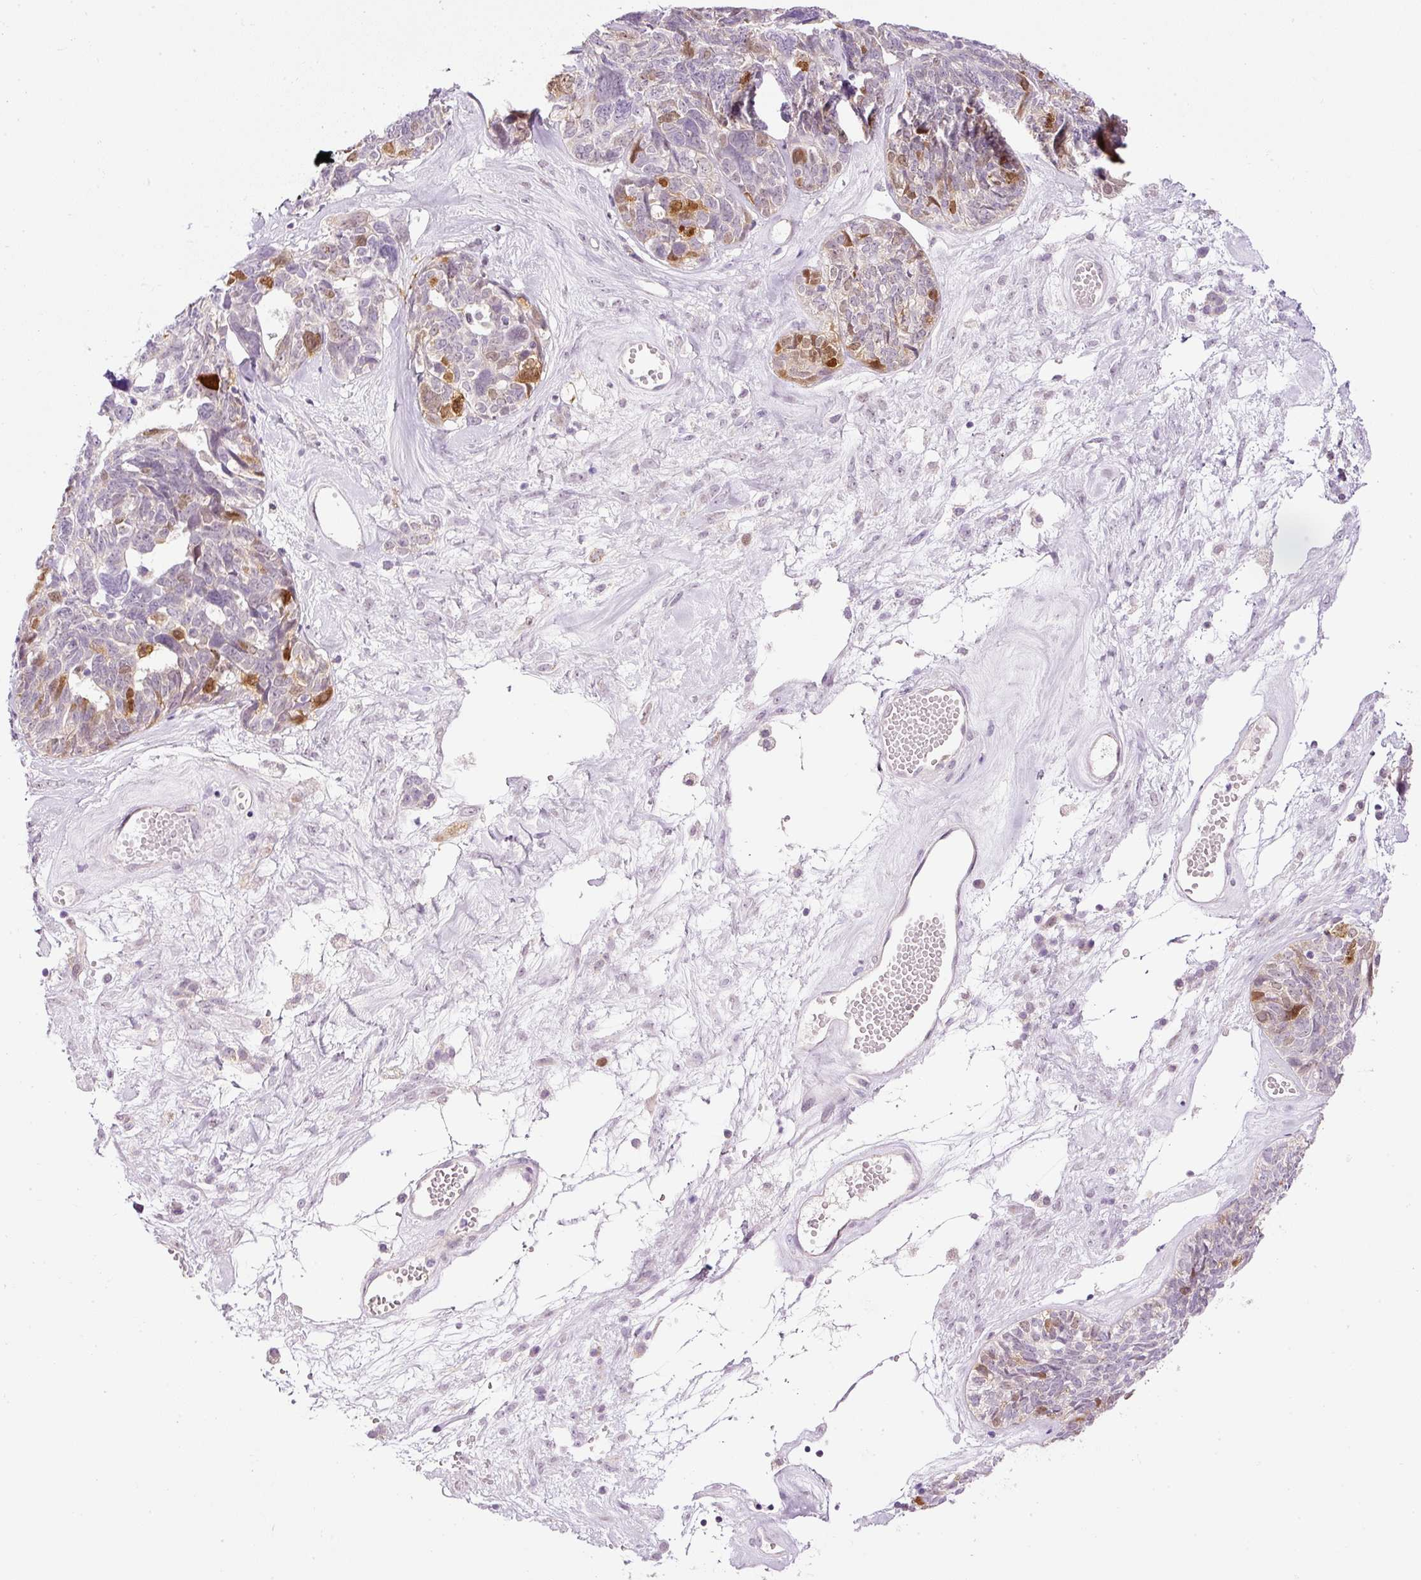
{"staining": {"intensity": "moderate", "quantity": "<25%", "location": "nuclear"}, "tissue": "ovarian cancer", "cell_type": "Tumor cells", "image_type": "cancer", "snomed": [{"axis": "morphology", "description": "Cystadenocarcinoma, serous, NOS"}, {"axis": "topography", "description": "Ovary"}], "caption": "Human ovarian cancer (serous cystadenocarcinoma) stained with a brown dye shows moderate nuclear positive staining in approximately <25% of tumor cells.", "gene": "KPNA2", "patient": {"sex": "female", "age": 79}}